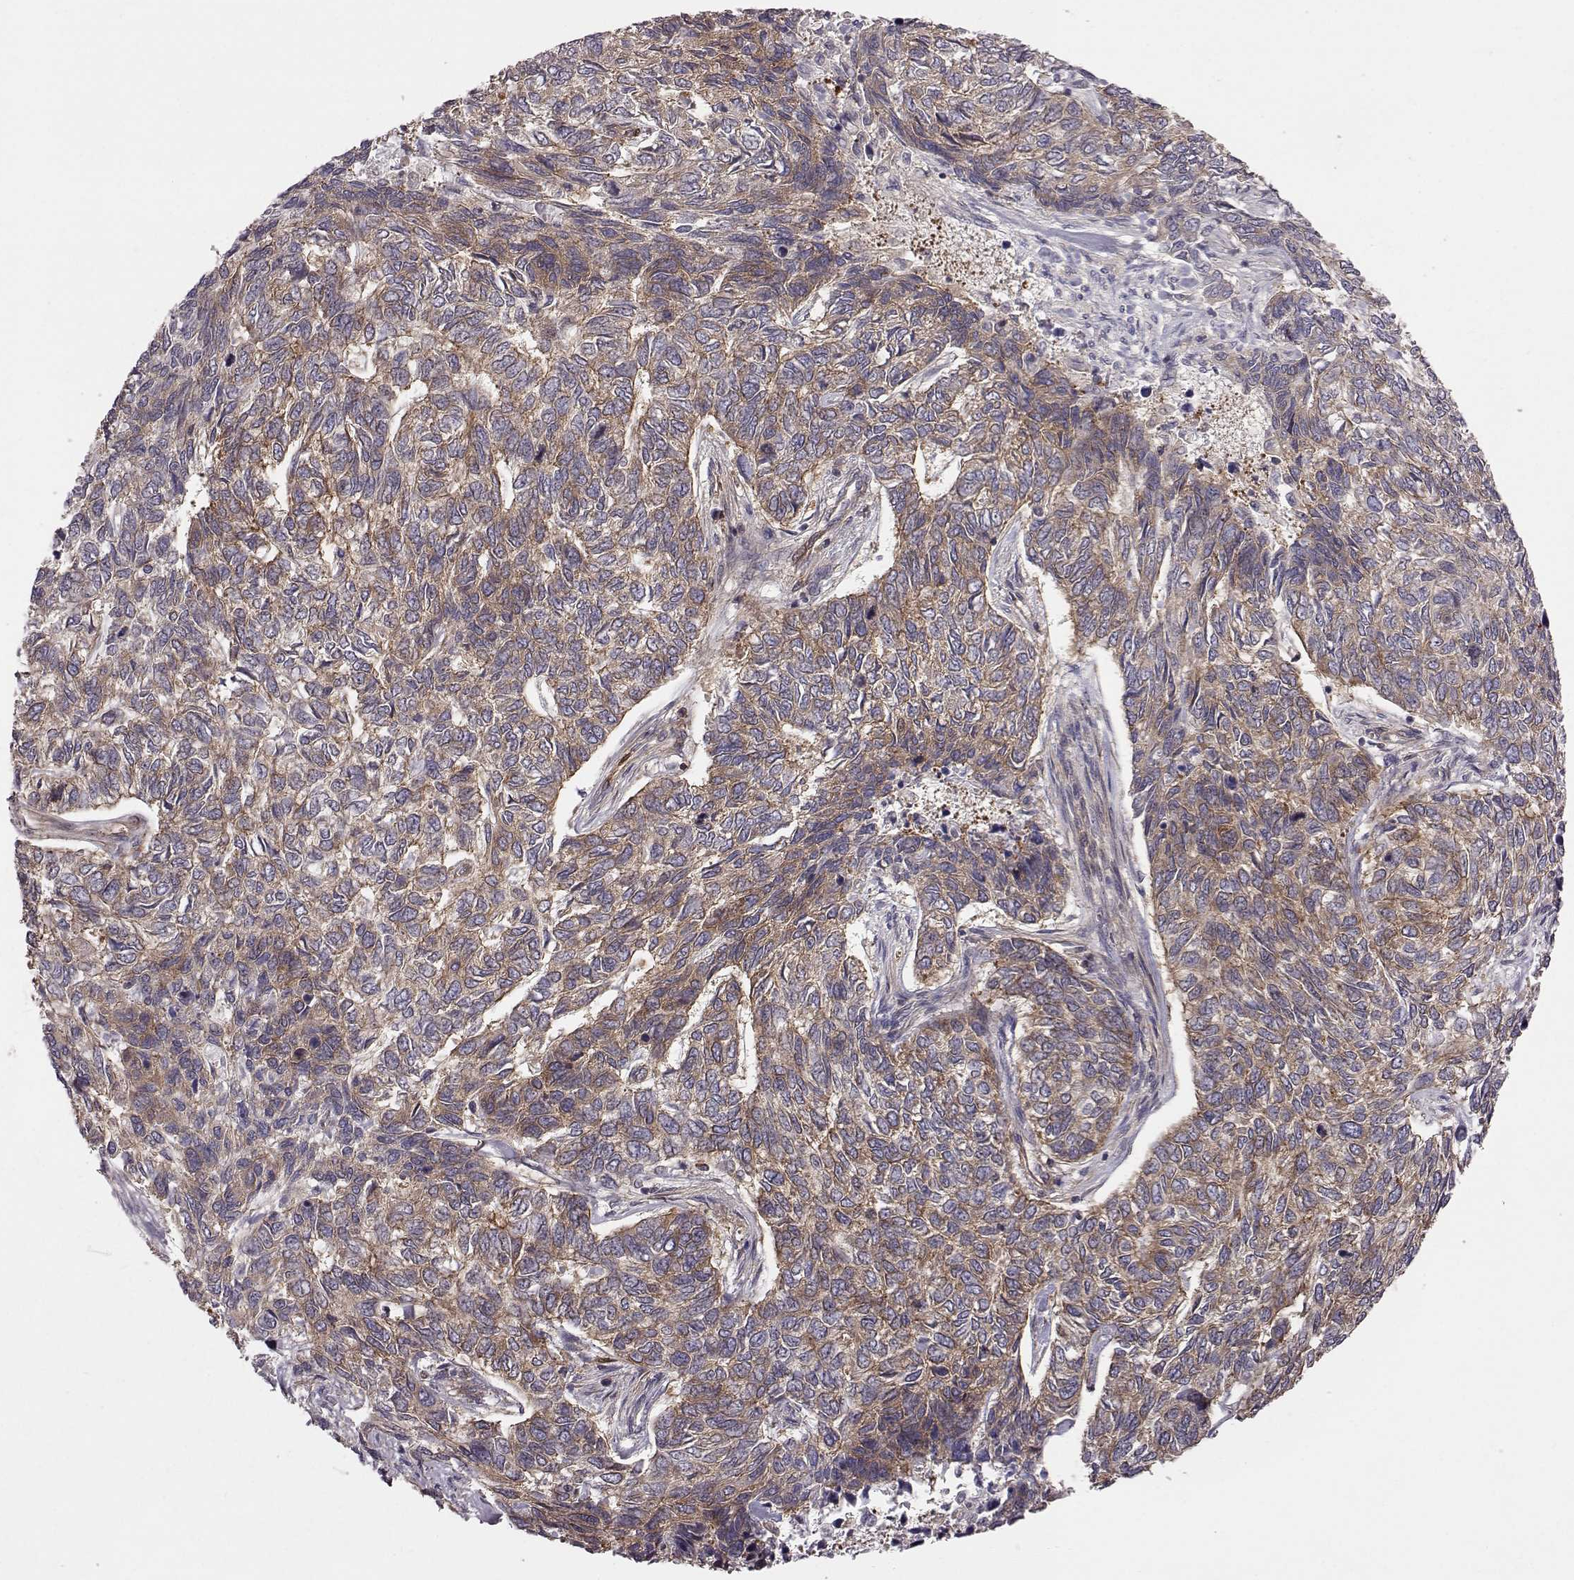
{"staining": {"intensity": "moderate", "quantity": "25%-75%", "location": "cytoplasmic/membranous"}, "tissue": "skin cancer", "cell_type": "Tumor cells", "image_type": "cancer", "snomed": [{"axis": "morphology", "description": "Basal cell carcinoma"}, {"axis": "topography", "description": "Skin"}], "caption": "Basal cell carcinoma (skin) stained with a protein marker reveals moderate staining in tumor cells.", "gene": "RABGAP1", "patient": {"sex": "female", "age": 65}}